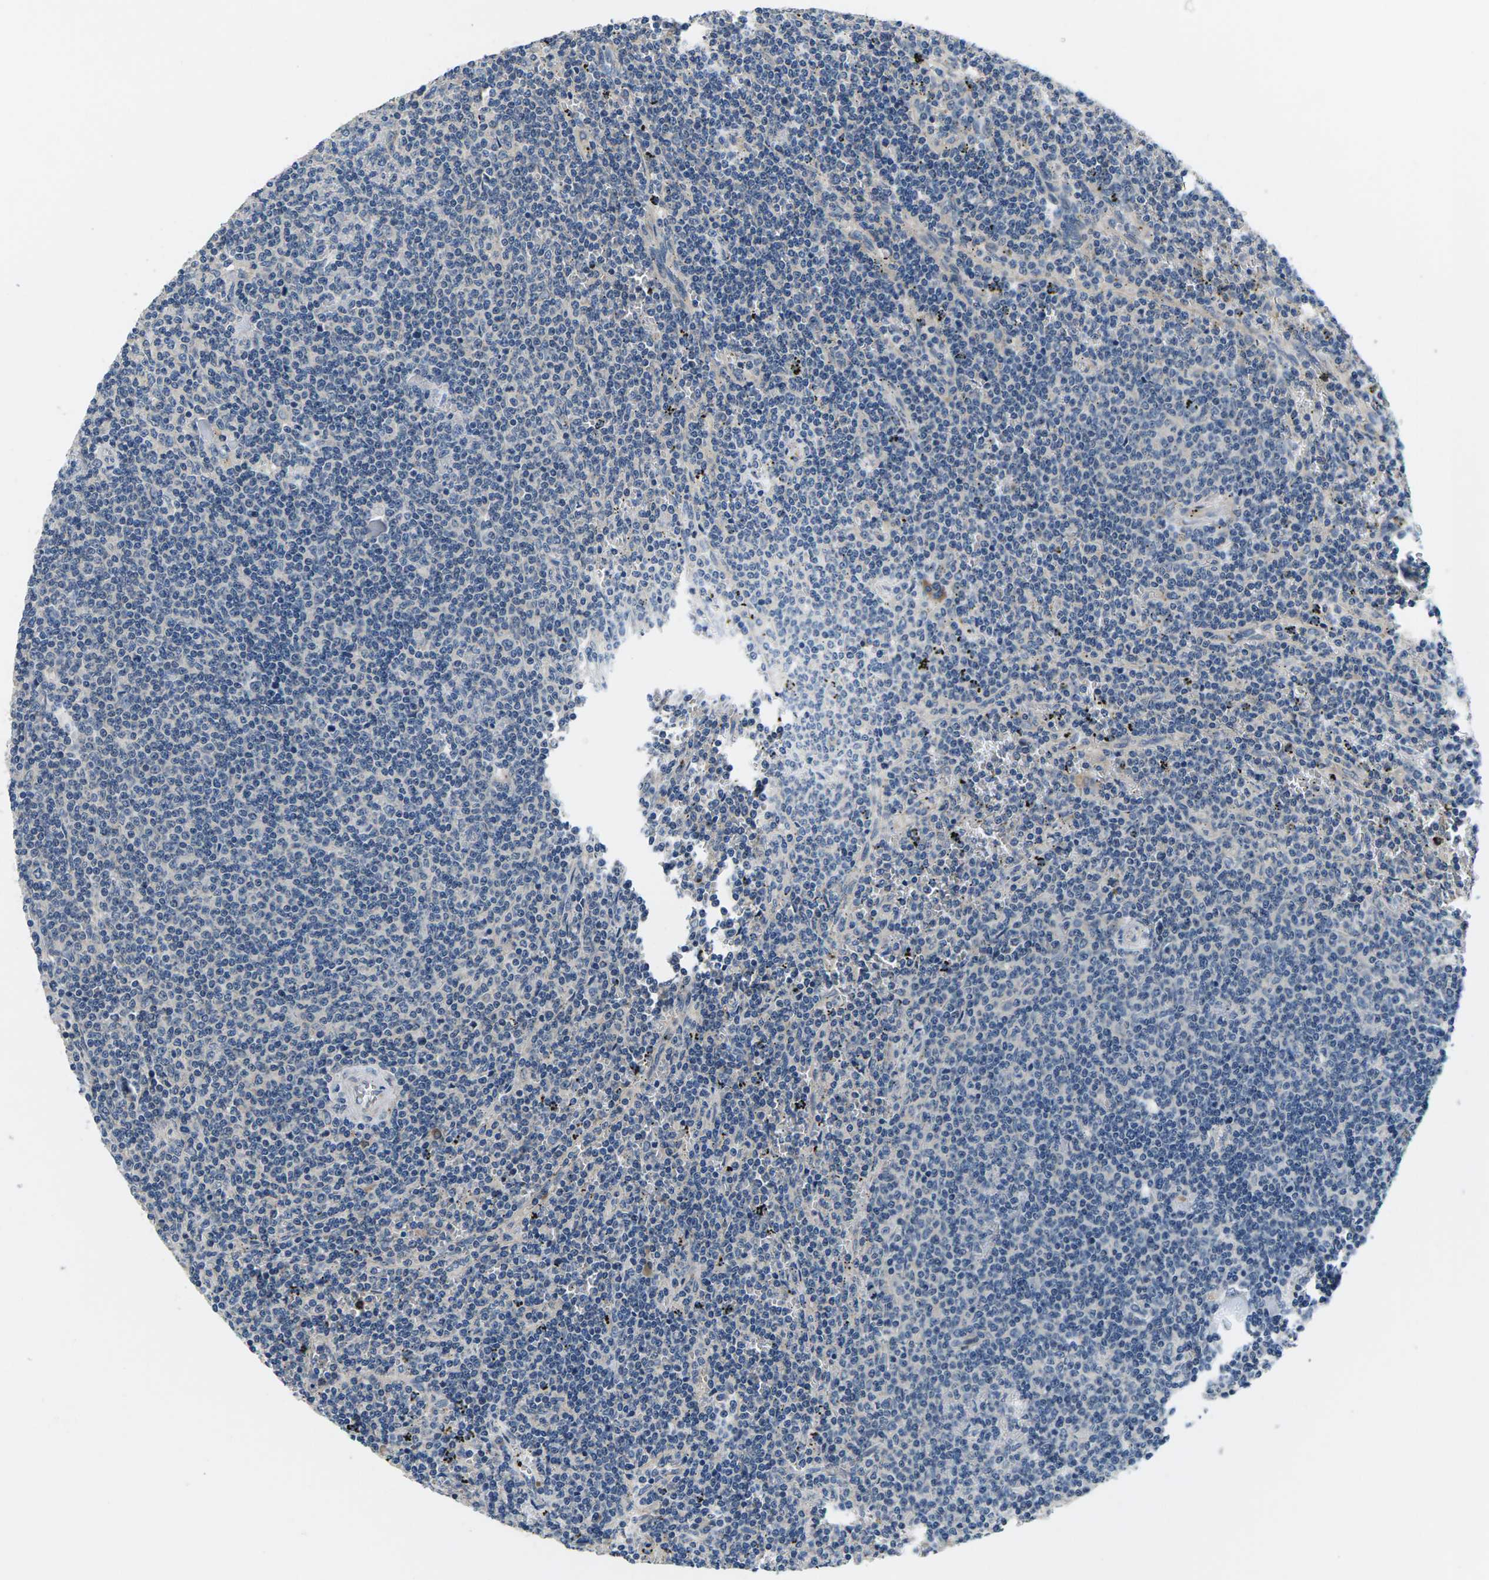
{"staining": {"intensity": "negative", "quantity": "none", "location": "none"}, "tissue": "lymphoma", "cell_type": "Tumor cells", "image_type": "cancer", "snomed": [{"axis": "morphology", "description": "Malignant lymphoma, non-Hodgkin's type, Low grade"}, {"axis": "topography", "description": "Spleen"}], "caption": "This is an immunohistochemistry (IHC) histopathology image of human low-grade malignant lymphoma, non-Hodgkin's type. There is no expression in tumor cells.", "gene": "ERGIC3", "patient": {"sex": "female", "age": 50}}